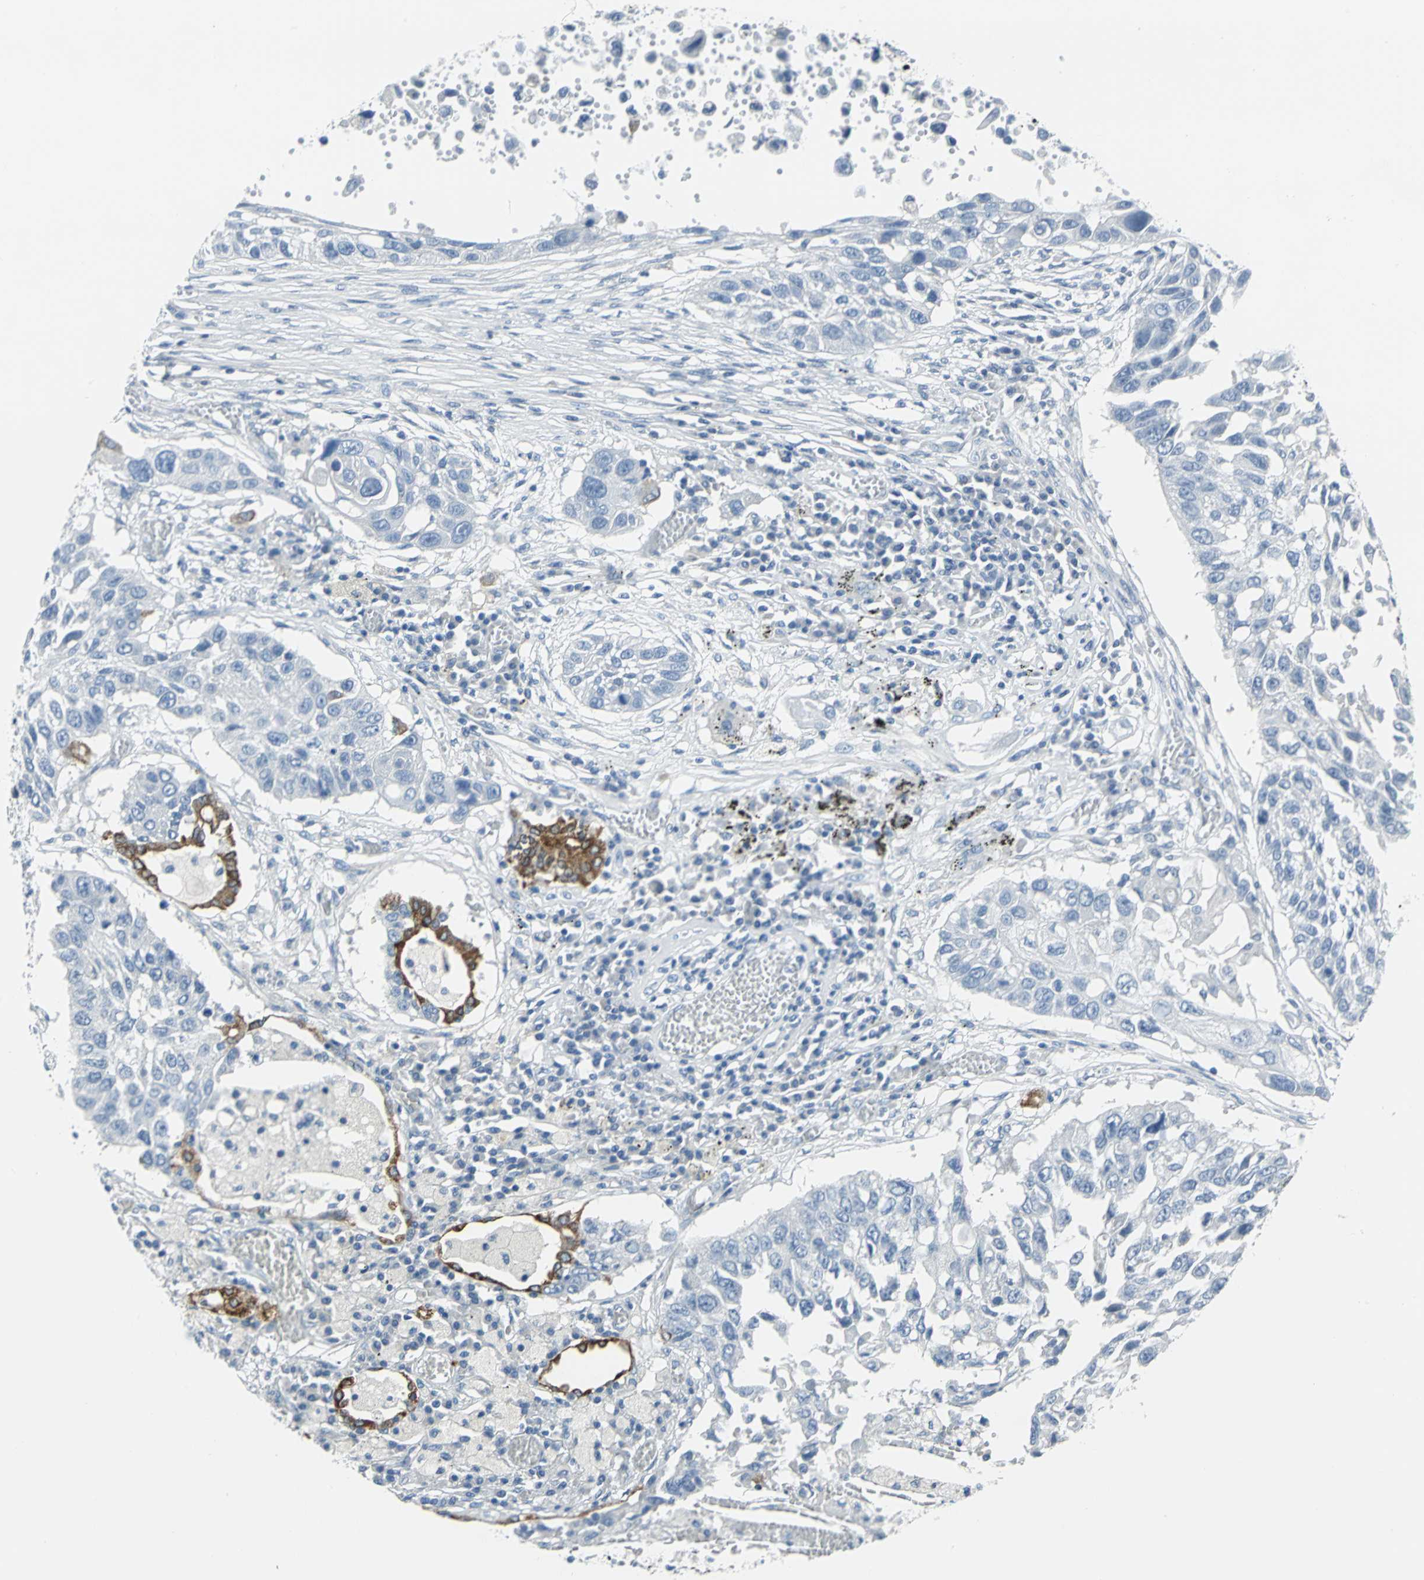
{"staining": {"intensity": "moderate", "quantity": "<25%", "location": "cytoplasmic/membranous"}, "tissue": "lung cancer", "cell_type": "Tumor cells", "image_type": "cancer", "snomed": [{"axis": "morphology", "description": "Squamous cell carcinoma, NOS"}, {"axis": "topography", "description": "Lung"}], "caption": "Immunohistochemistry photomicrograph of neoplastic tissue: human lung cancer (squamous cell carcinoma) stained using immunohistochemistry displays low levels of moderate protein expression localized specifically in the cytoplasmic/membranous of tumor cells, appearing as a cytoplasmic/membranous brown color.", "gene": "CYB5A", "patient": {"sex": "male", "age": 71}}